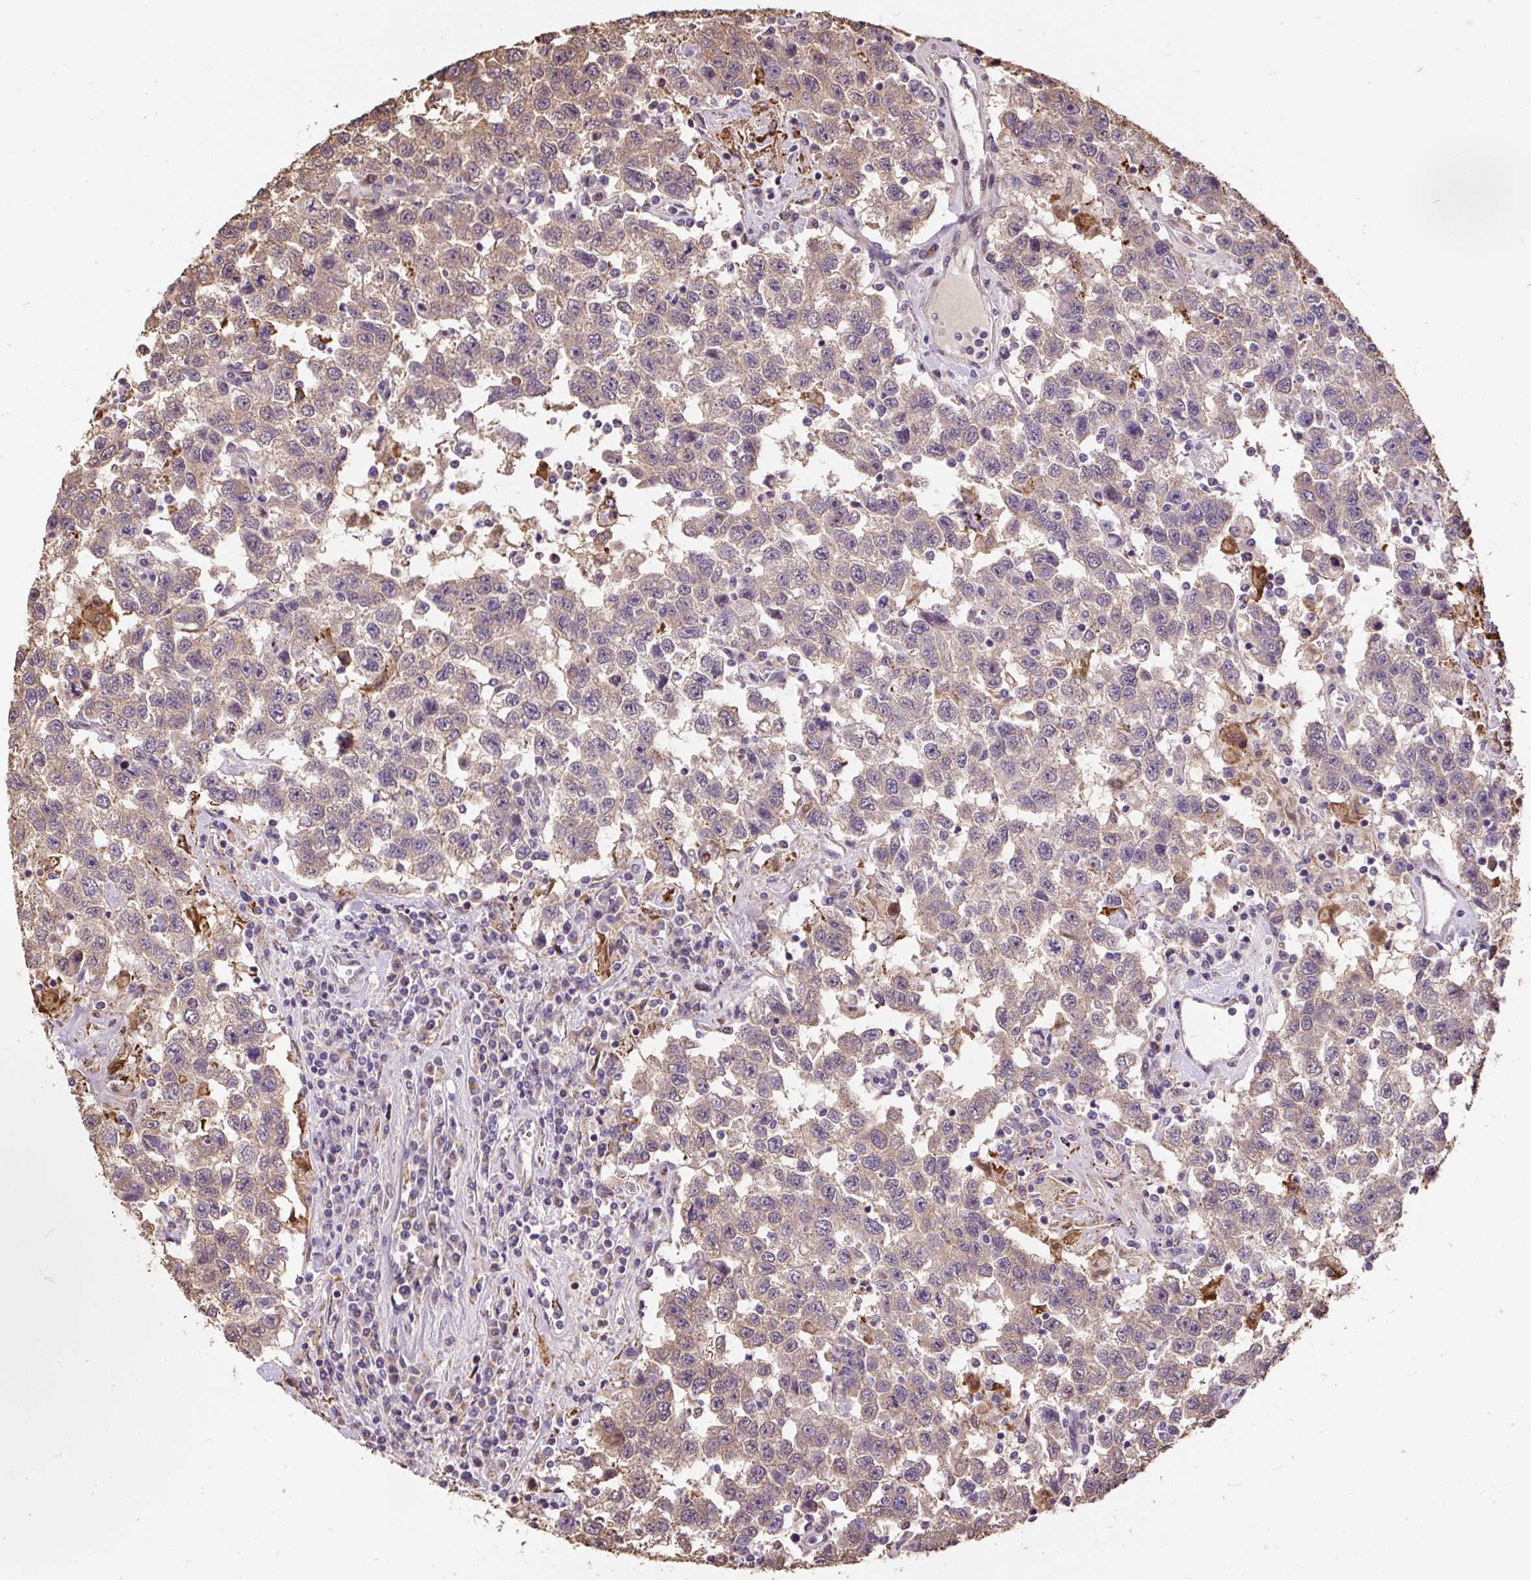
{"staining": {"intensity": "moderate", "quantity": "25%-75%", "location": "cytoplasmic/membranous"}, "tissue": "testis cancer", "cell_type": "Tumor cells", "image_type": "cancer", "snomed": [{"axis": "morphology", "description": "Seminoma, NOS"}, {"axis": "topography", "description": "Testis"}], "caption": "Seminoma (testis) tissue reveals moderate cytoplasmic/membranous positivity in about 25%-75% of tumor cells, visualized by immunohistochemistry.", "gene": "PUS7L", "patient": {"sex": "male", "age": 41}}